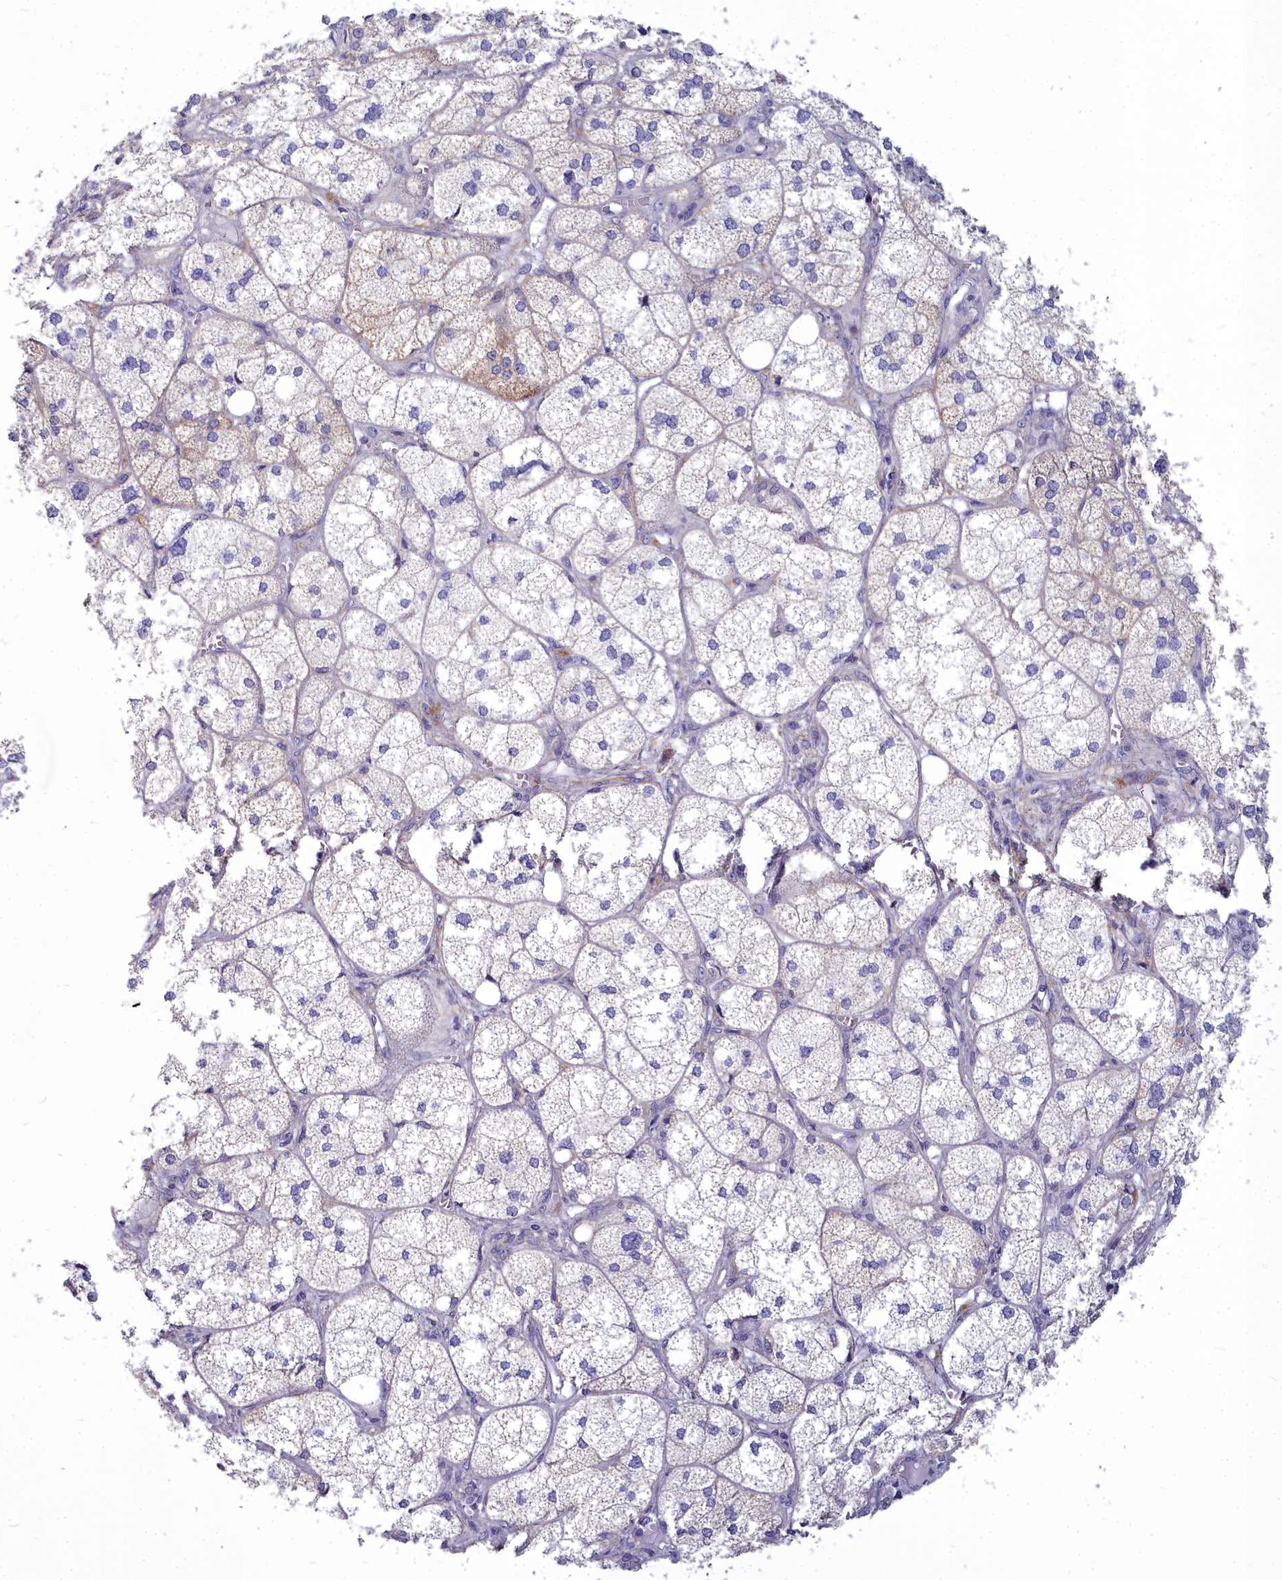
{"staining": {"intensity": "moderate", "quantity": "<25%", "location": "cytoplasmic/membranous"}, "tissue": "adrenal gland", "cell_type": "Glandular cells", "image_type": "normal", "snomed": [{"axis": "morphology", "description": "Normal tissue, NOS"}, {"axis": "topography", "description": "Adrenal gland"}], "caption": "Immunohistochemical staining of benign human adrenal gland displays low levels of moderate cytoplasmic/membranous positivity in about <25% of glandular cells.", "gene": "COX20", "patient": {"sex": "female", "age": 61}}